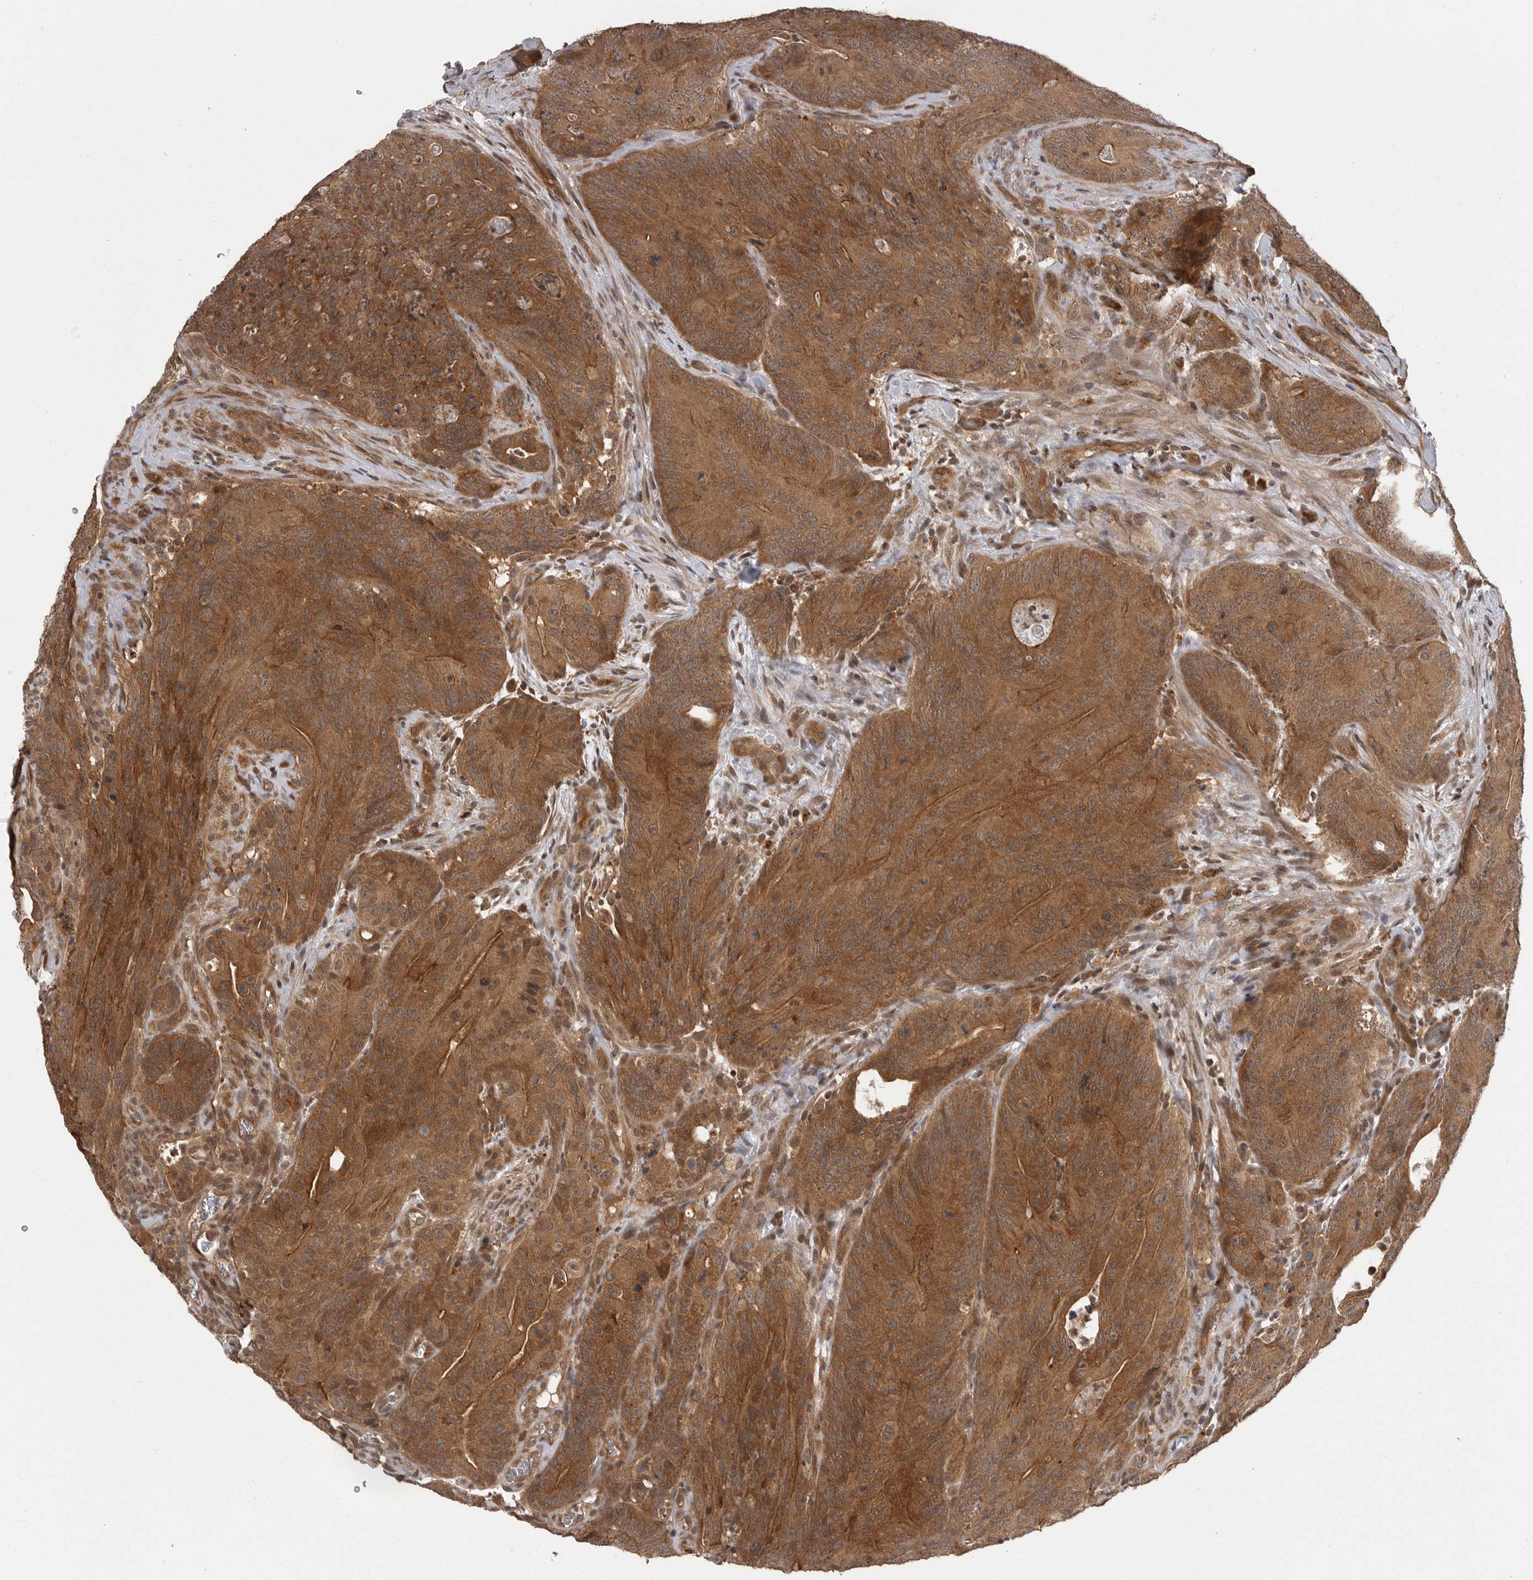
{"staining": {"intensity": "moderate", "quantity": ">75%", "location": "cytoplasmic/membranous"}, "tissue": "colorectal cancer", "cell_type": "Tumor cells", "image_type": "cancer", "snomed": [{"axis": "morphology", "description": "Normal tissue, NOS"}, {"axis": "topography", "description": "Colon"}], "caption": "The histopathology image reveals immunohistochemical staining of colorectal cancer. There is moderate cytoplasmic/membranous staining is seen in approximately >75% of tumor cells.", "gene": "AOAH", "patient": {"sex": "female", "age": 82}}